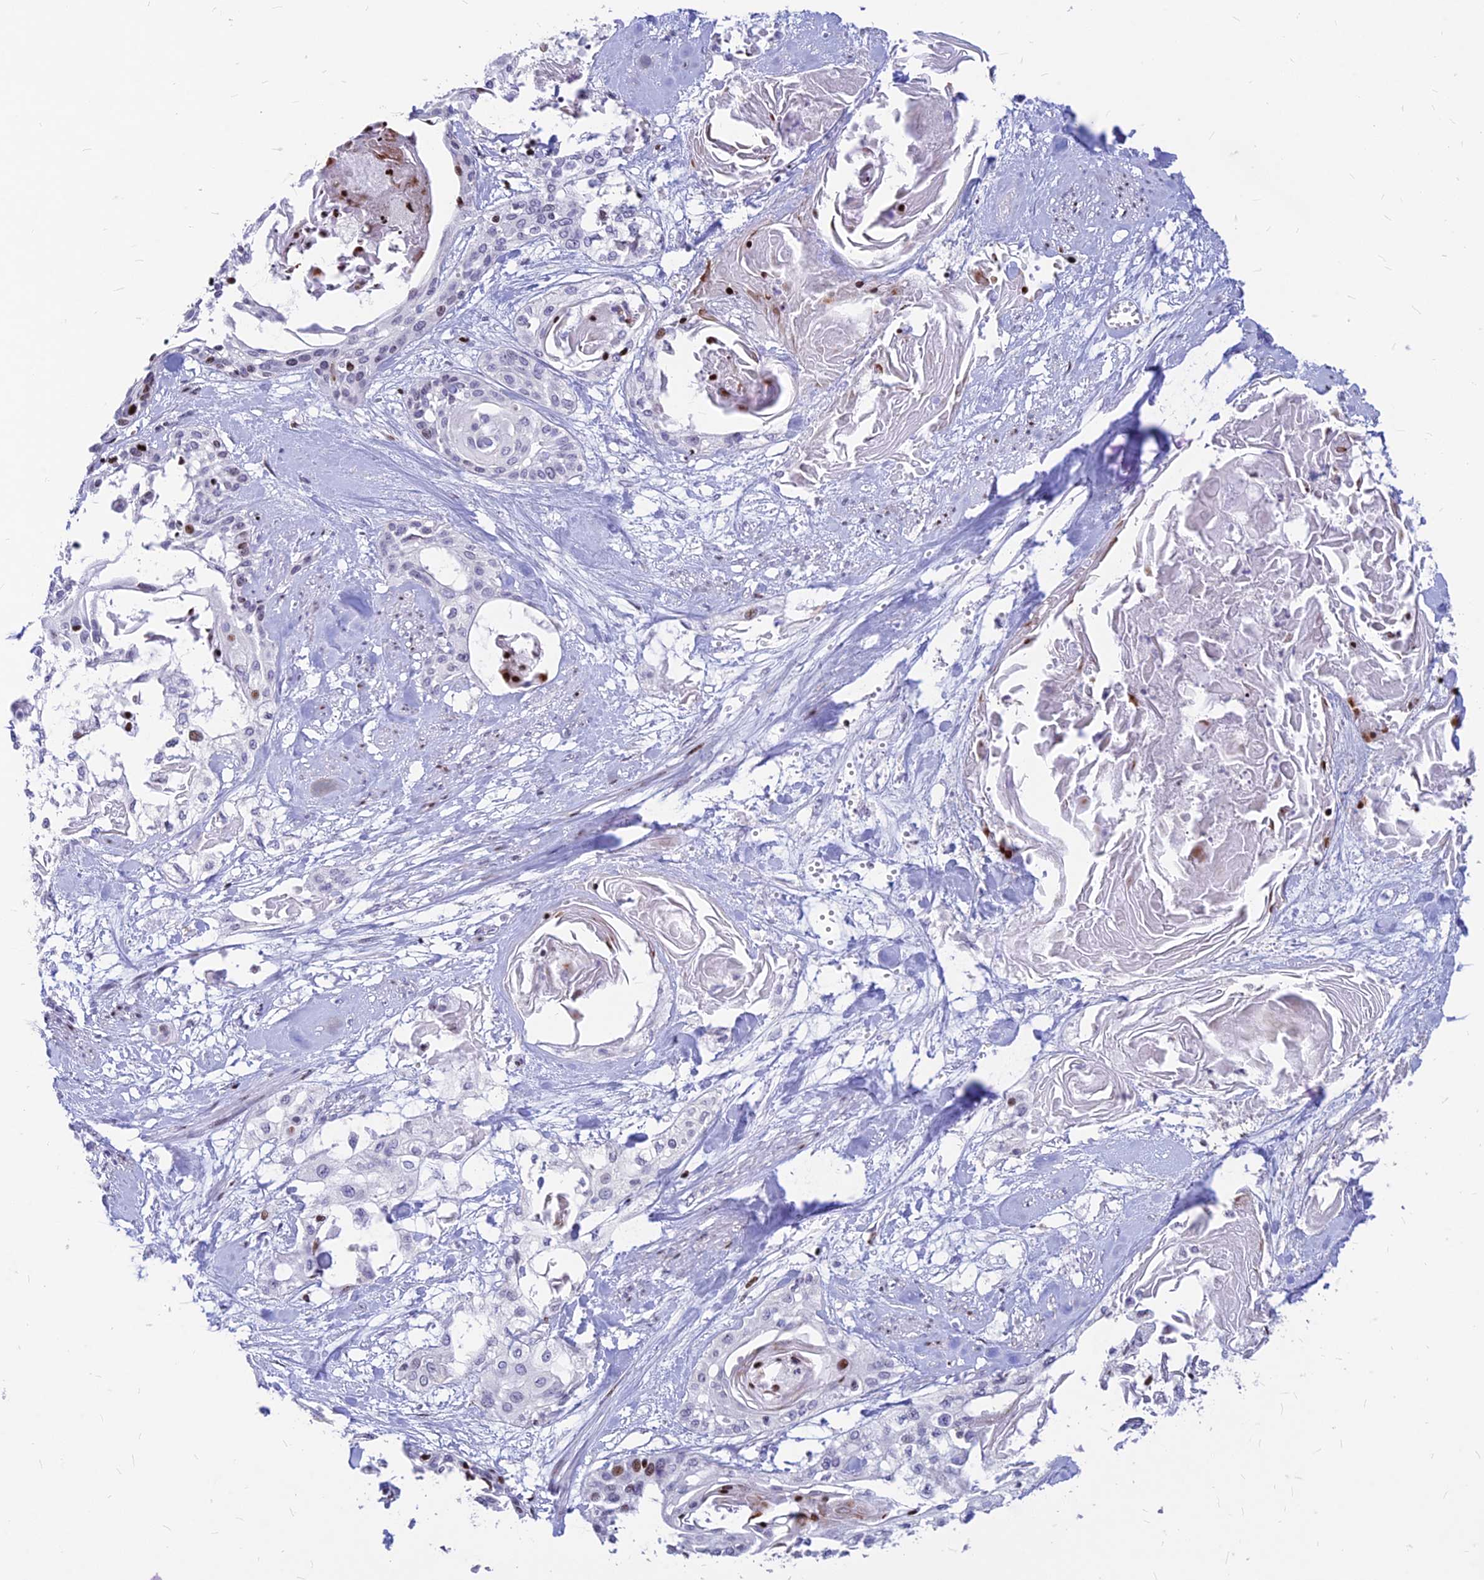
{"staining": {"intensity": "weak", "quantity": "<25%", "location": "nuclear"}, "tissue": "cervical cancer", "cell_type": "Tumor cells", "image_type": "cancer", "snomed": [{"axis": "morphology", "description": "Squamous cell carcinoma, NOS"}, {"axis": "topography", "description": "Cervix"}], "caption": "Squamous cell carcinoma (cervical) stained for a protein using immunohistochemistry (IHC) displays no expression tumor cells.", "gene": "PRPS1", "patient": {"sex": "female", "age": 57}}